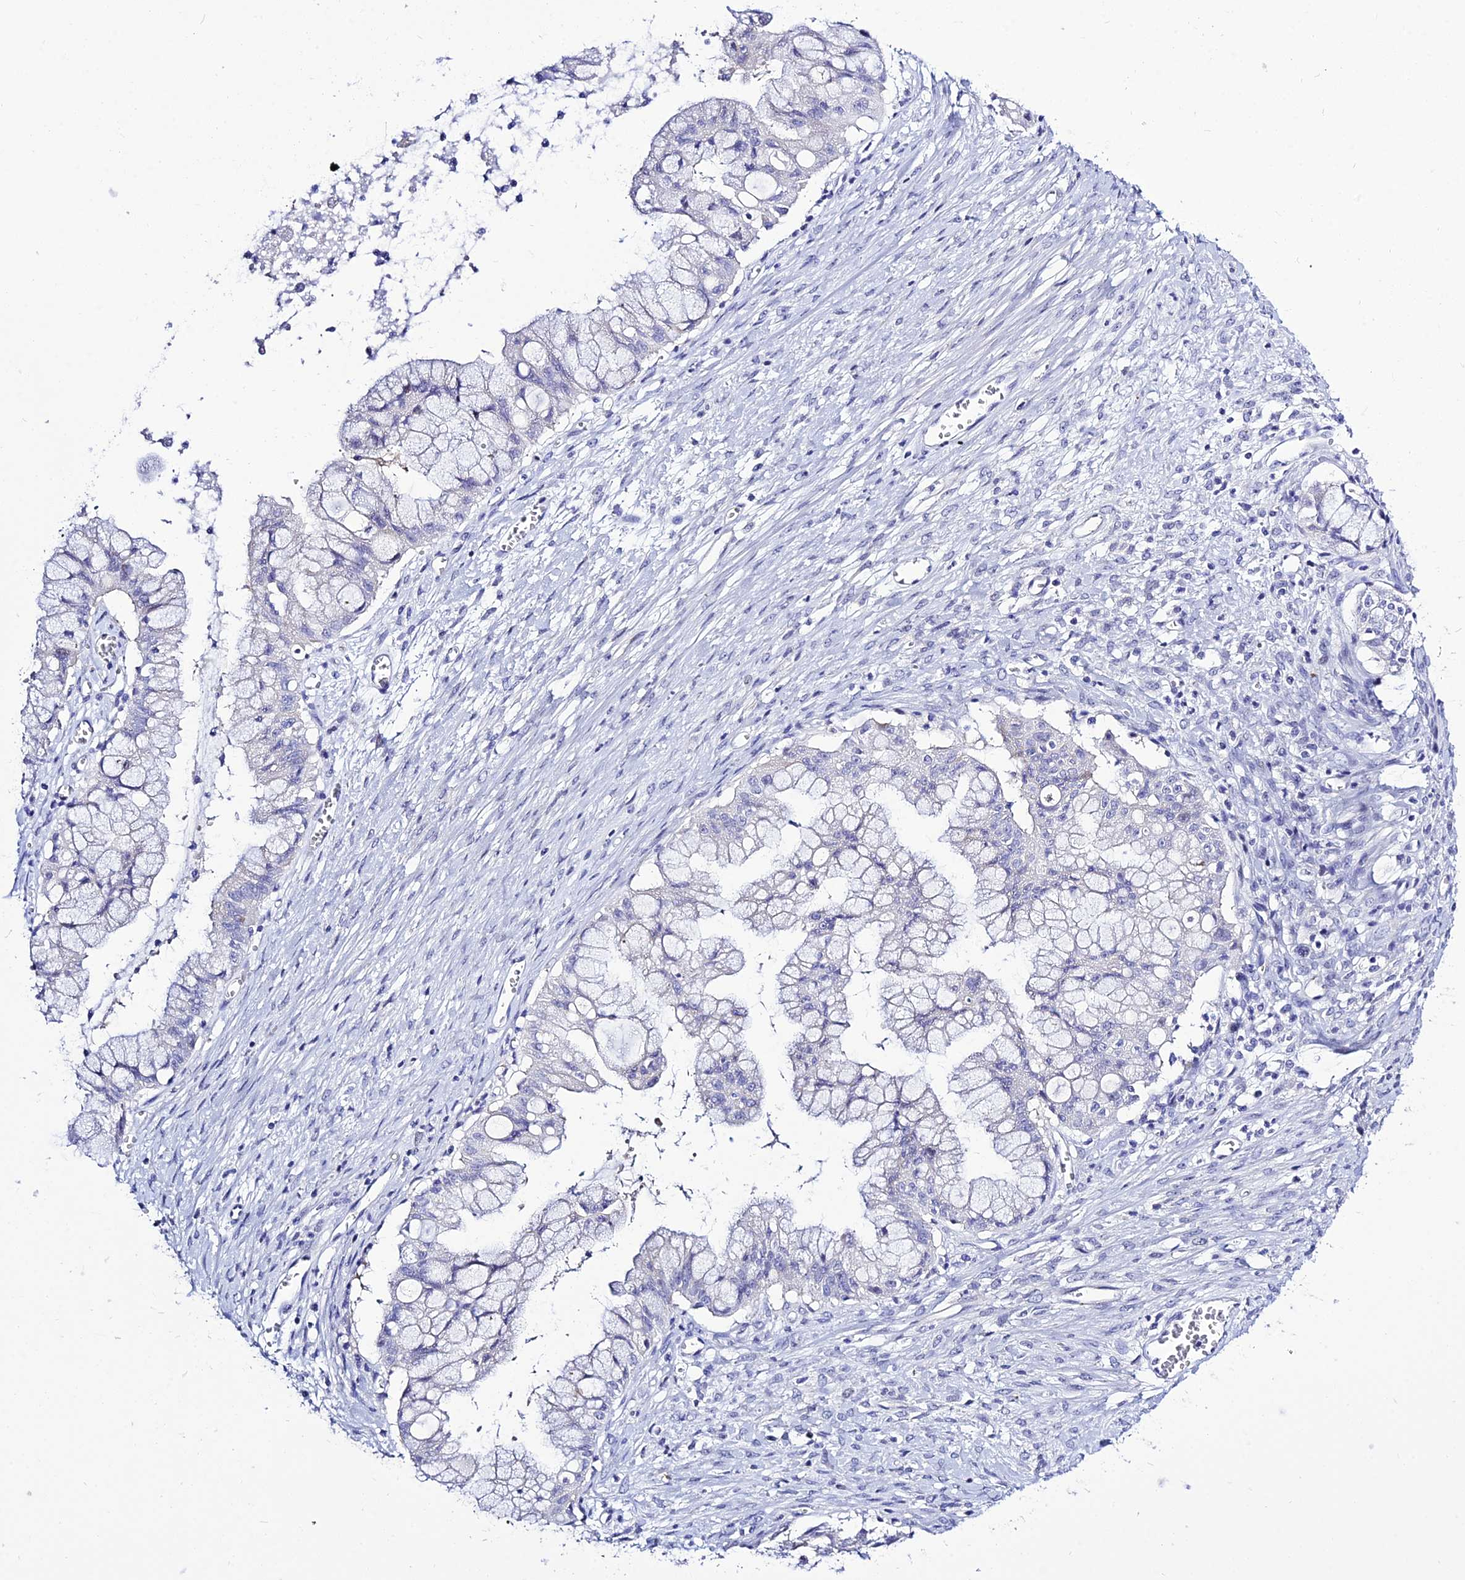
{"staining": {"intensity": "negative", "quantity": "none", "location": "none"}, "tissue": "ovarian cancer", "cell_type": "Tumor cells", "image_type": "cancer", "snomed": [{"axis": "morphology", "description": "Cystadenocarcinoma, mucinous, NOS"}, {"axis": "topography", "description": "Ovary"}], "caption": "A high-resolution photomicrograph shows IHC staining of ovarian cancer (mucinous cystadenocarcinoma), which displays no significant staining in tumor cells.", "gene": "DEFB107A", "patient": {"sex": "female", "age": 70}}